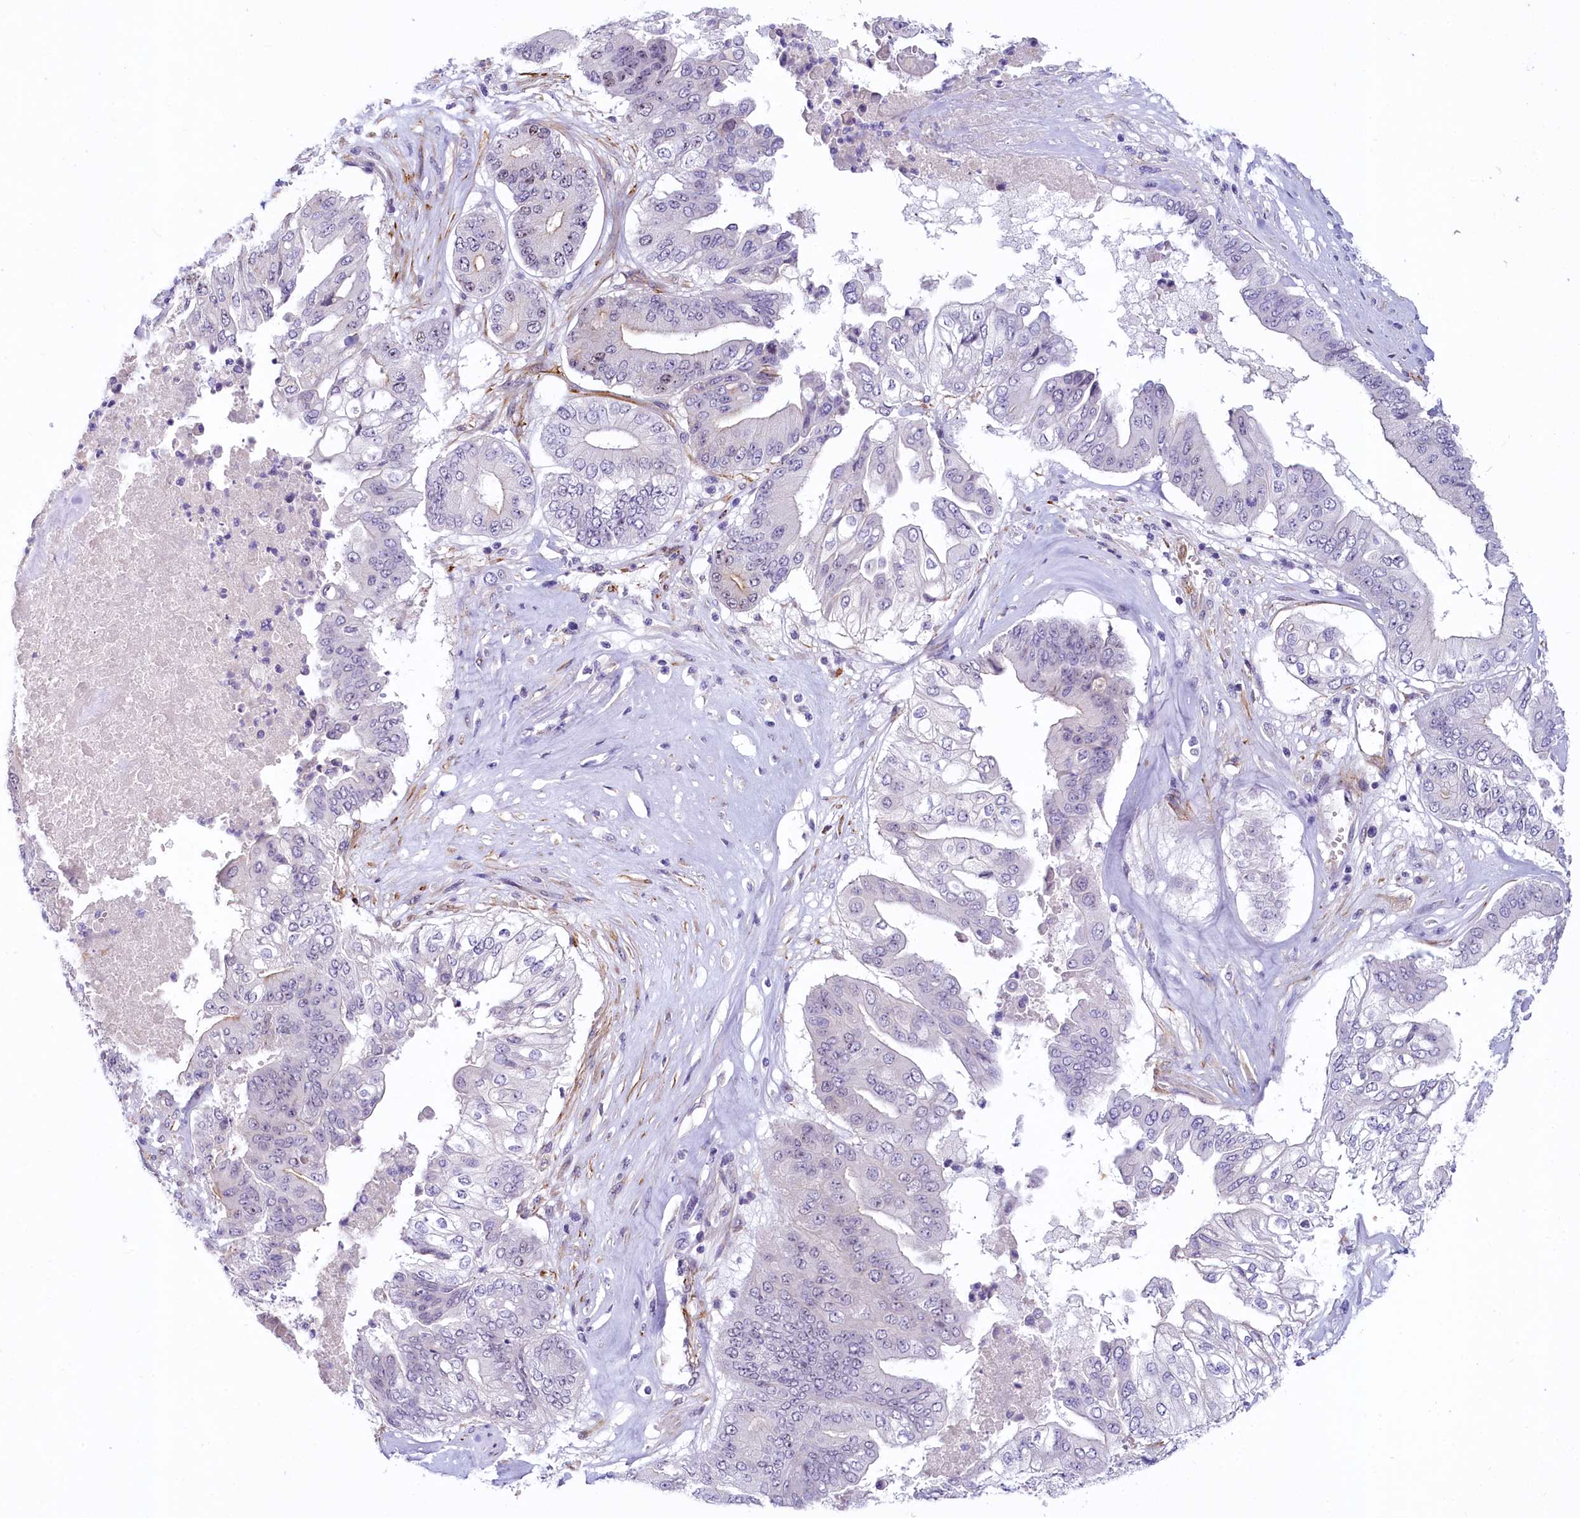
{"staining": {"intensity": "negative", "quantity": "none", "location": "none"}, "tissue": "pancreatic cancer", "cell_type": "Tumor cells", "image_type": "cancer", "snomed": [{"axis": "morphology", "description": "Adenocarcinoma, NOS"}, {"axis": "topography", "description": "Pancreas"}], "caption": "Image shows no protein expression in tumor cells of pancreatic adenocarcinoma tissue.", "gene": "PROCR", "patient": {"sex": "female", "age": 77}}